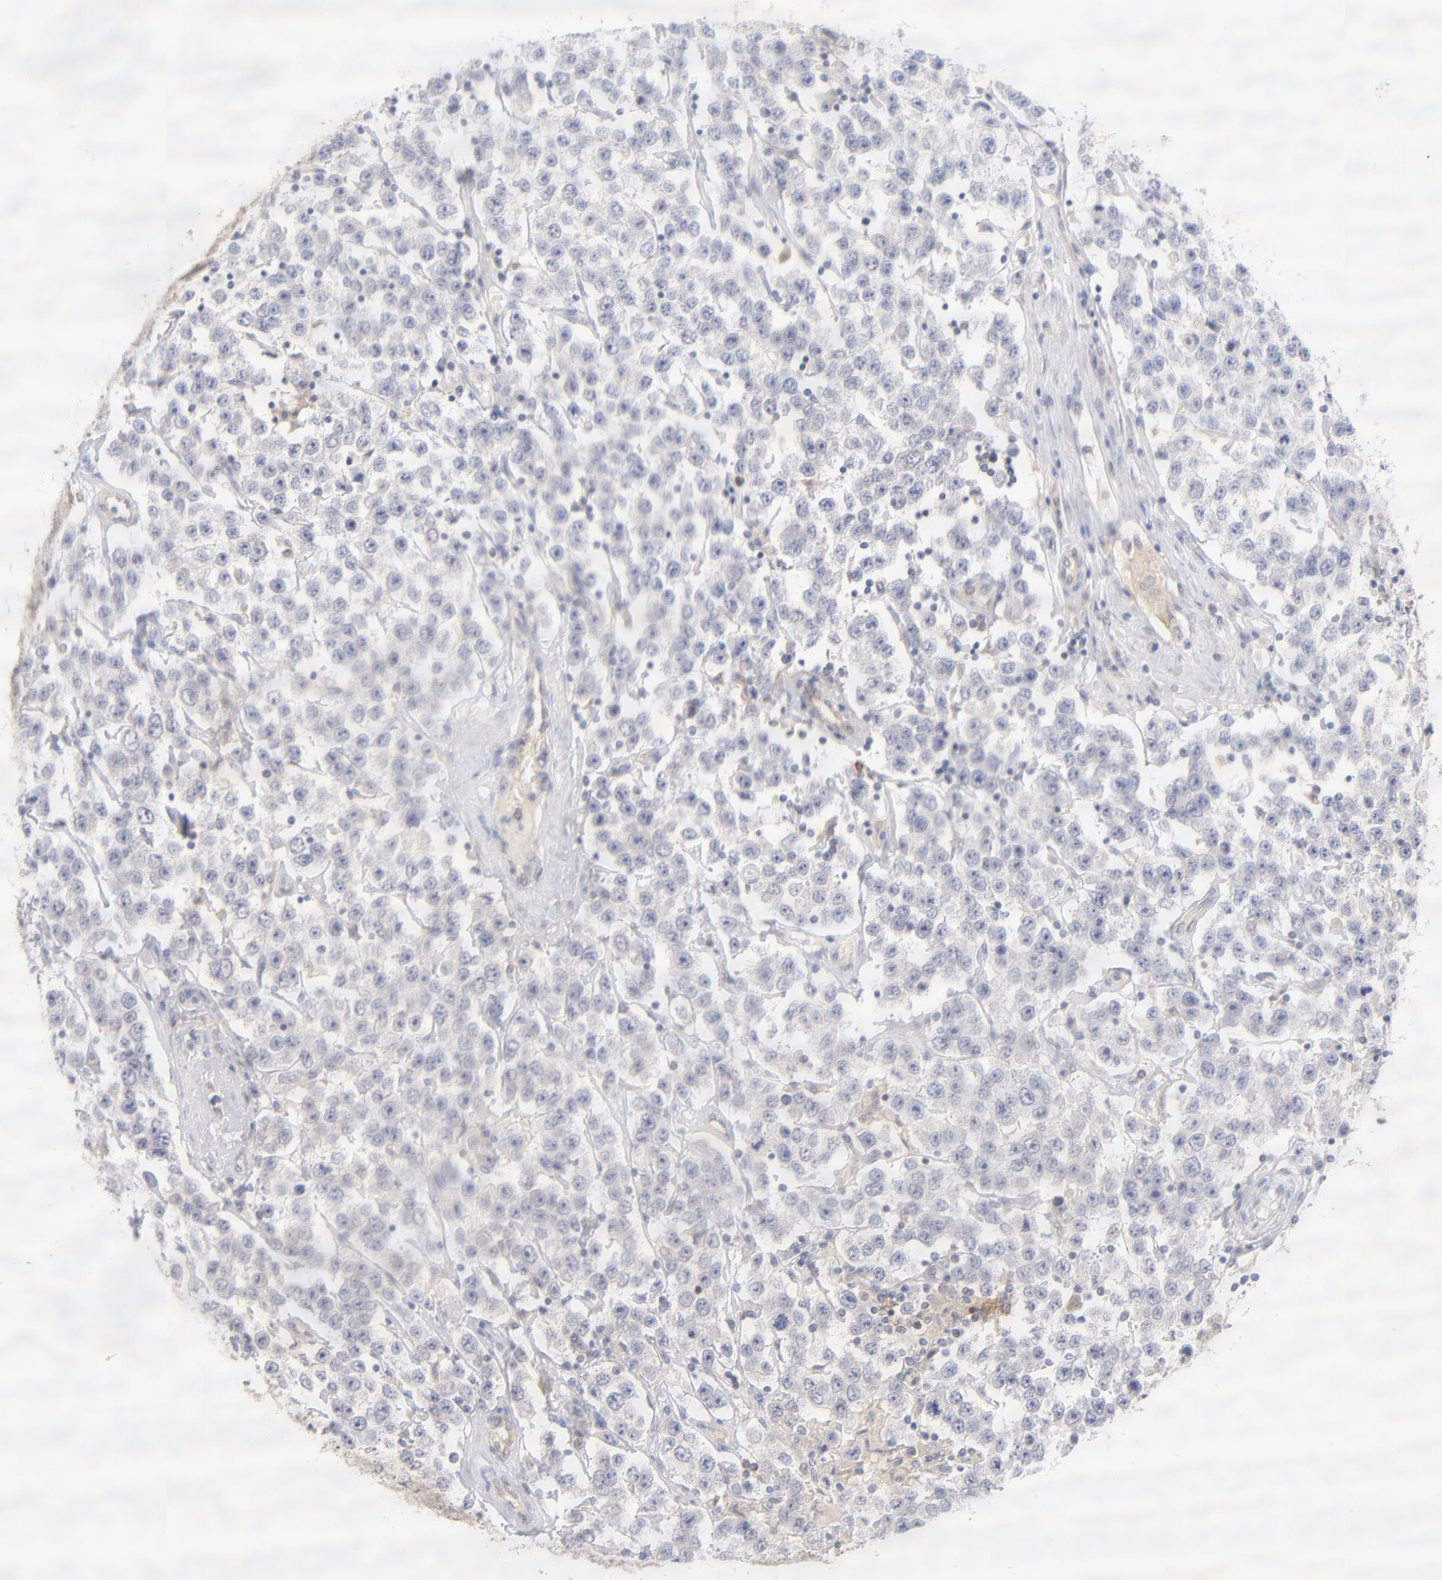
{"staining": {"intensity": "weak", "quantity": "<25%", "location": "cytoplasmic/membranous"}, "tissue": "testis cancer", "cell_type": "Tumor cells", "image_type": "cancer", "snomed": [{"axis": "morphology", "description": "Seminoma, NOS"}, {"axis": "topography", "description": "Testis"}], "caption": "IHC photomicrograph of human testis cancer stained for a protein (brown), which reveals no expression in tumor cells.", "gene": "CASP6", "patient": {"sex": "male", "age": 52}}